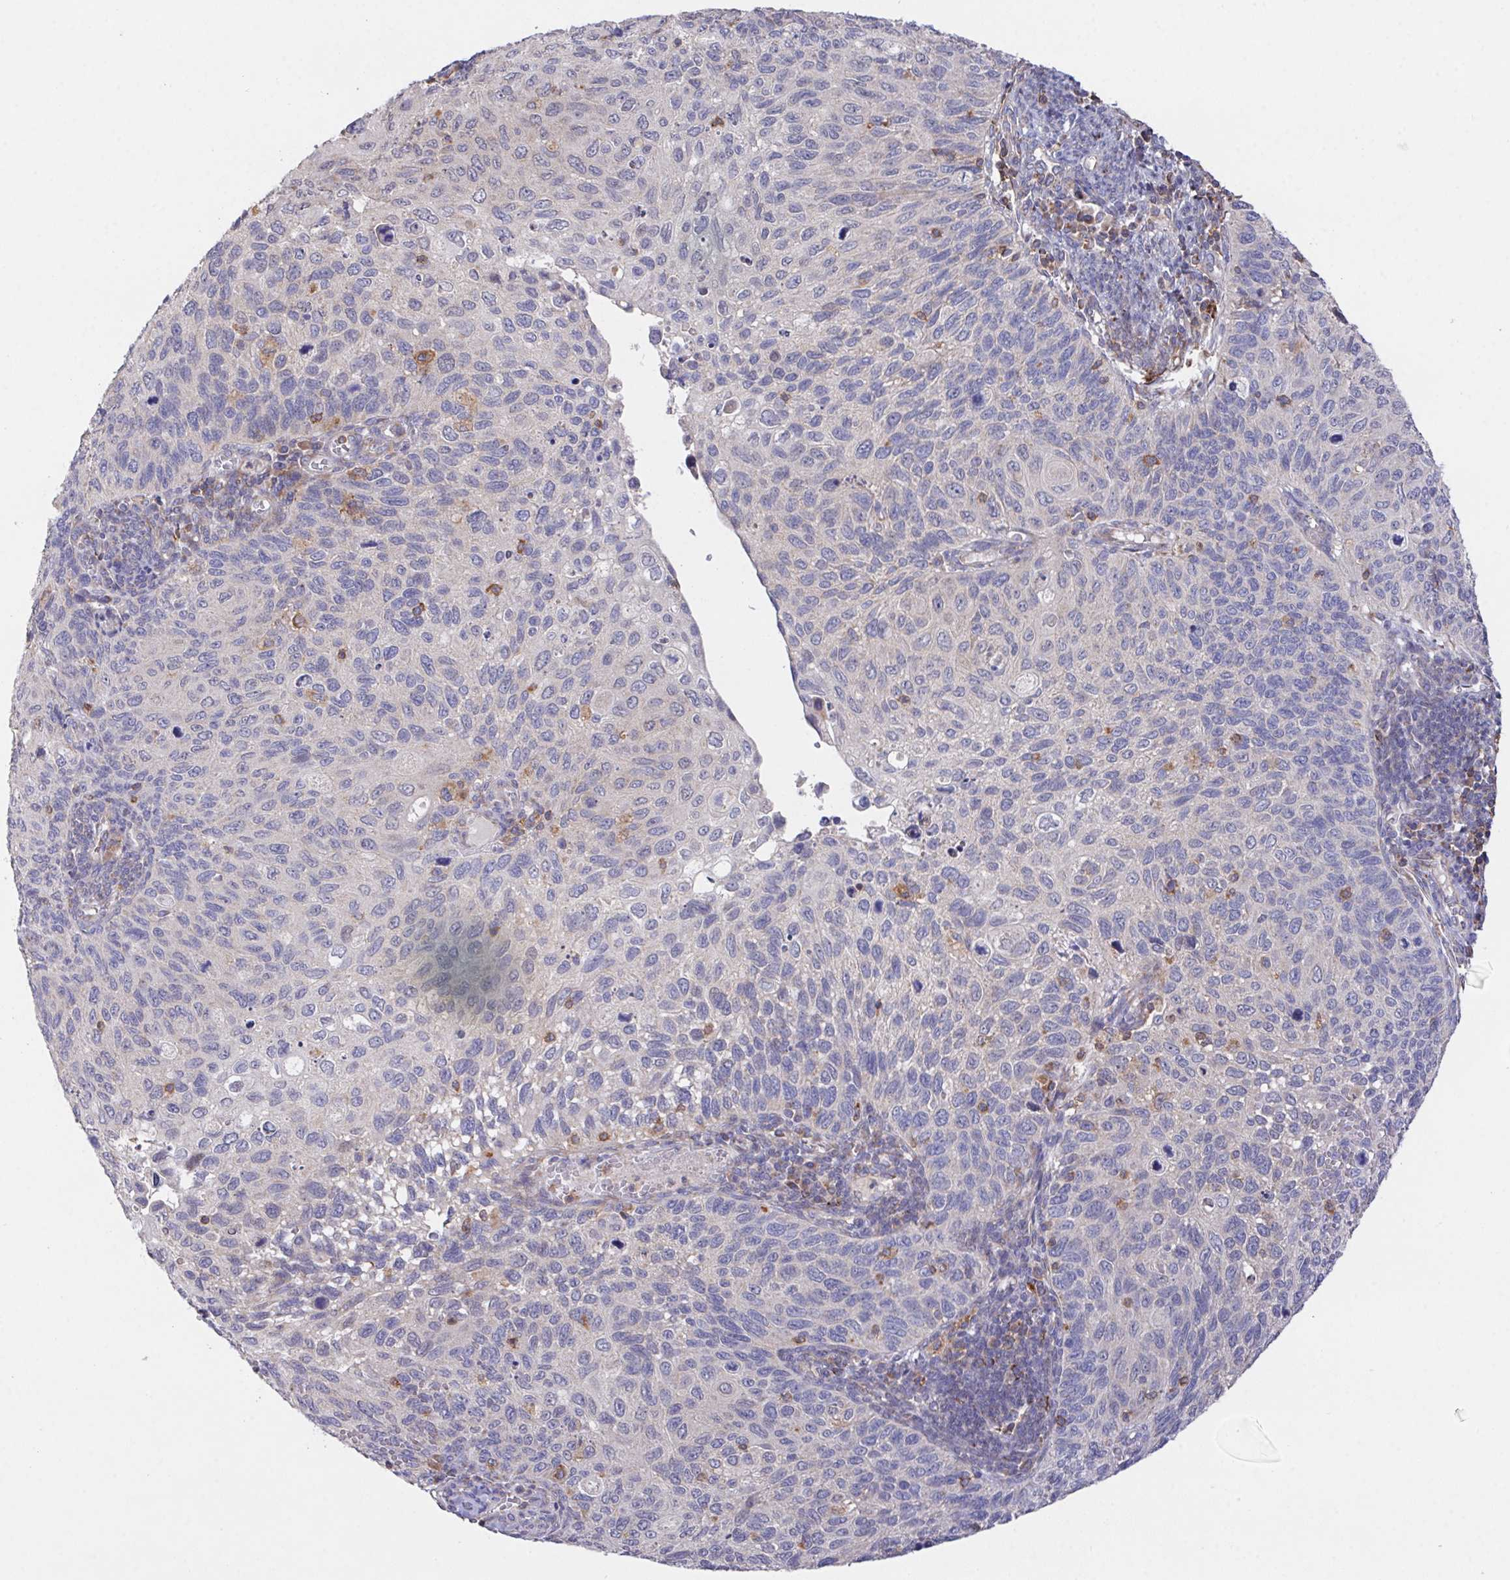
{"staining": {"intensity": "negative", "quantity": "none", "location": "none"}, "tissue": "cervical cancer", "cell_type": "Tumor cells", "image_type": "cancer", "snomed": [{"axis": "morphology", "description": "Squamous cell carcinoma, NOS"}, {"axis": "topography", "description": "Cervix"}], "caption": "Immunohistochemistry (IHC) of human cervical cancer demonstrates no positivity in tumor cells.", "gene": "FAM241A", "patient": {"sex": "female", "age": 70}}